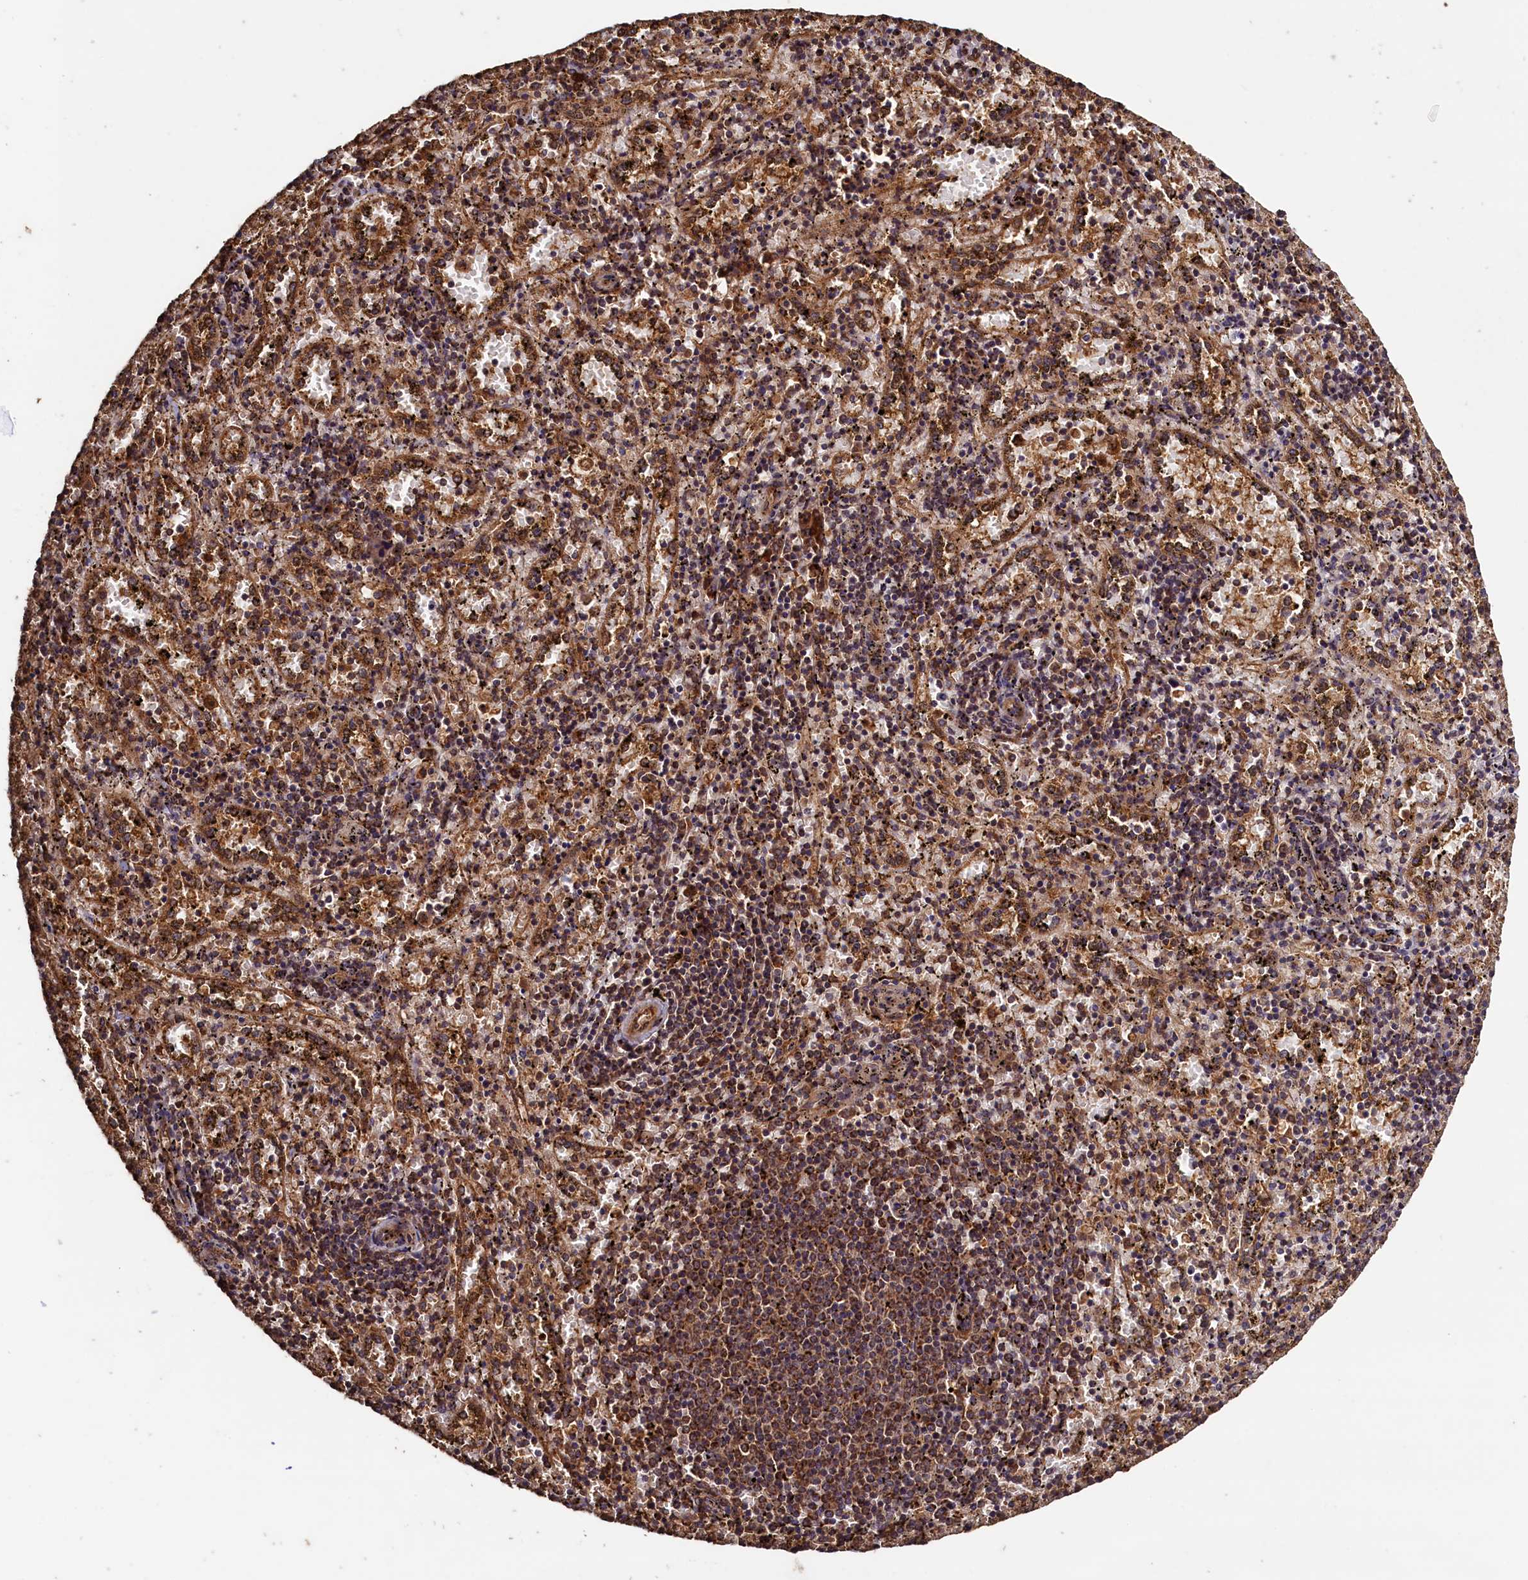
{"staining": {"intensity": "moderate", "quantity": ">75%", "location": "cytoplasmic/membranous"}, "tissue": "spleen", "cell_type": "Cells in red pulp", "image_type": "normal", "snomed": [{"axis": "morphology", "description": "Normal tissue, NOS"}, {"axis": "topography", "description": "Spleen"}], "caption": "Protein expression by IHC reveals moderate cytoplasmic/membranous expression in approximately >75% of cells in red pulp in normal spleen. Using DAB (brown) and hematoxylin (blue) stains, captured at high magnification using brightfield microscopy.", "gene": "SNX33", "patient": {"sex": "male", "age": 11}}